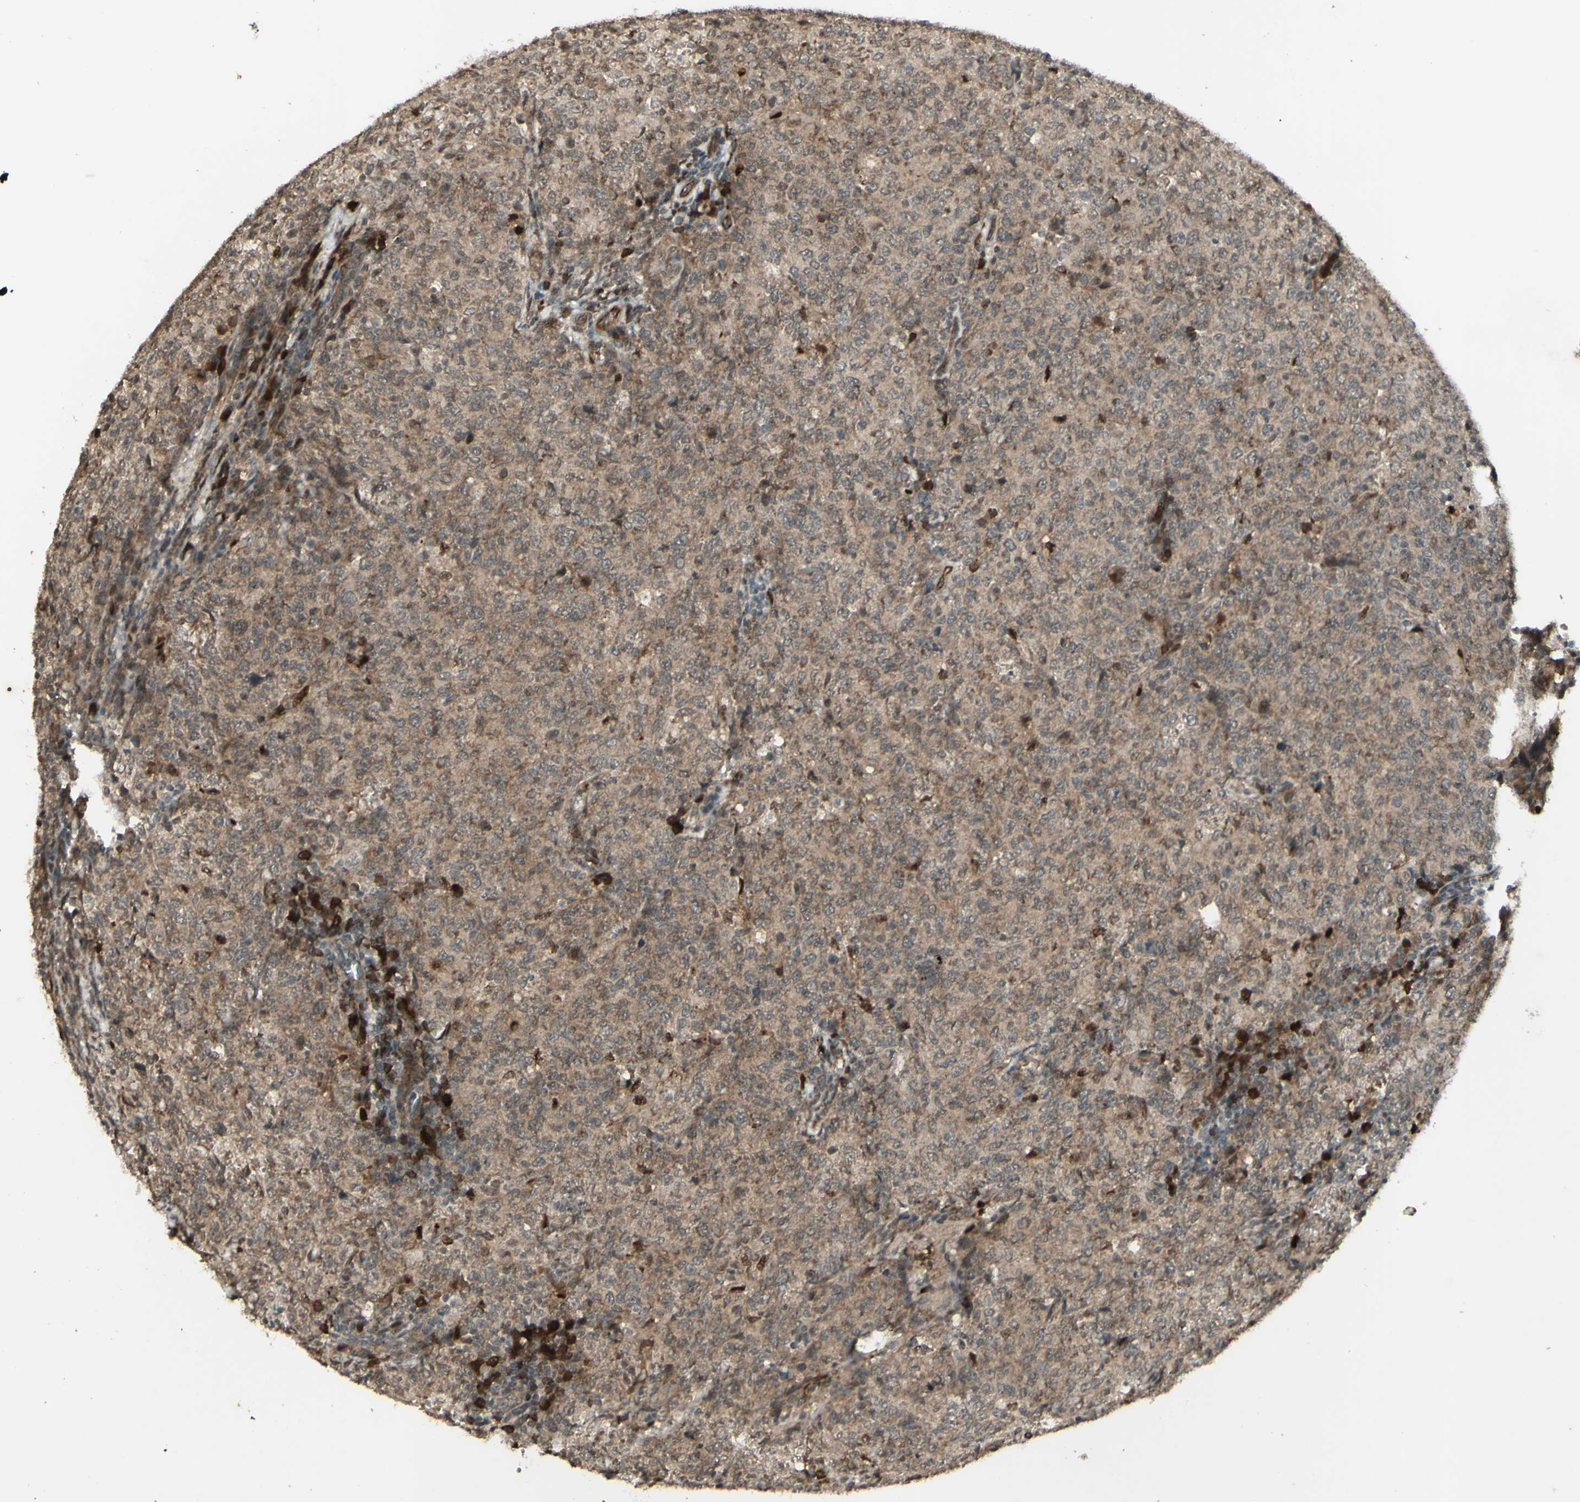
{"staining": {"intensity": "moderate", "quantity": ">75%", "location": "cytoplasmic/membranous"}, "tissue": "lymphoma", "cell_type": "Tumor cells", "image_type": "cancer", "snomed": [{"axis": "morphology", "description": "Malignant lymphoma, non-Hodgkin's type, High grade"}, {"axis": "topography", "description": "Tonsil"}], "caption": "Tumor cells exhibit moderate cytoplasmic/membranous staining in about >75% of cells in lymphoma.", "gene": "BLNK", "patient": {"sex": "female", "age": 36}}